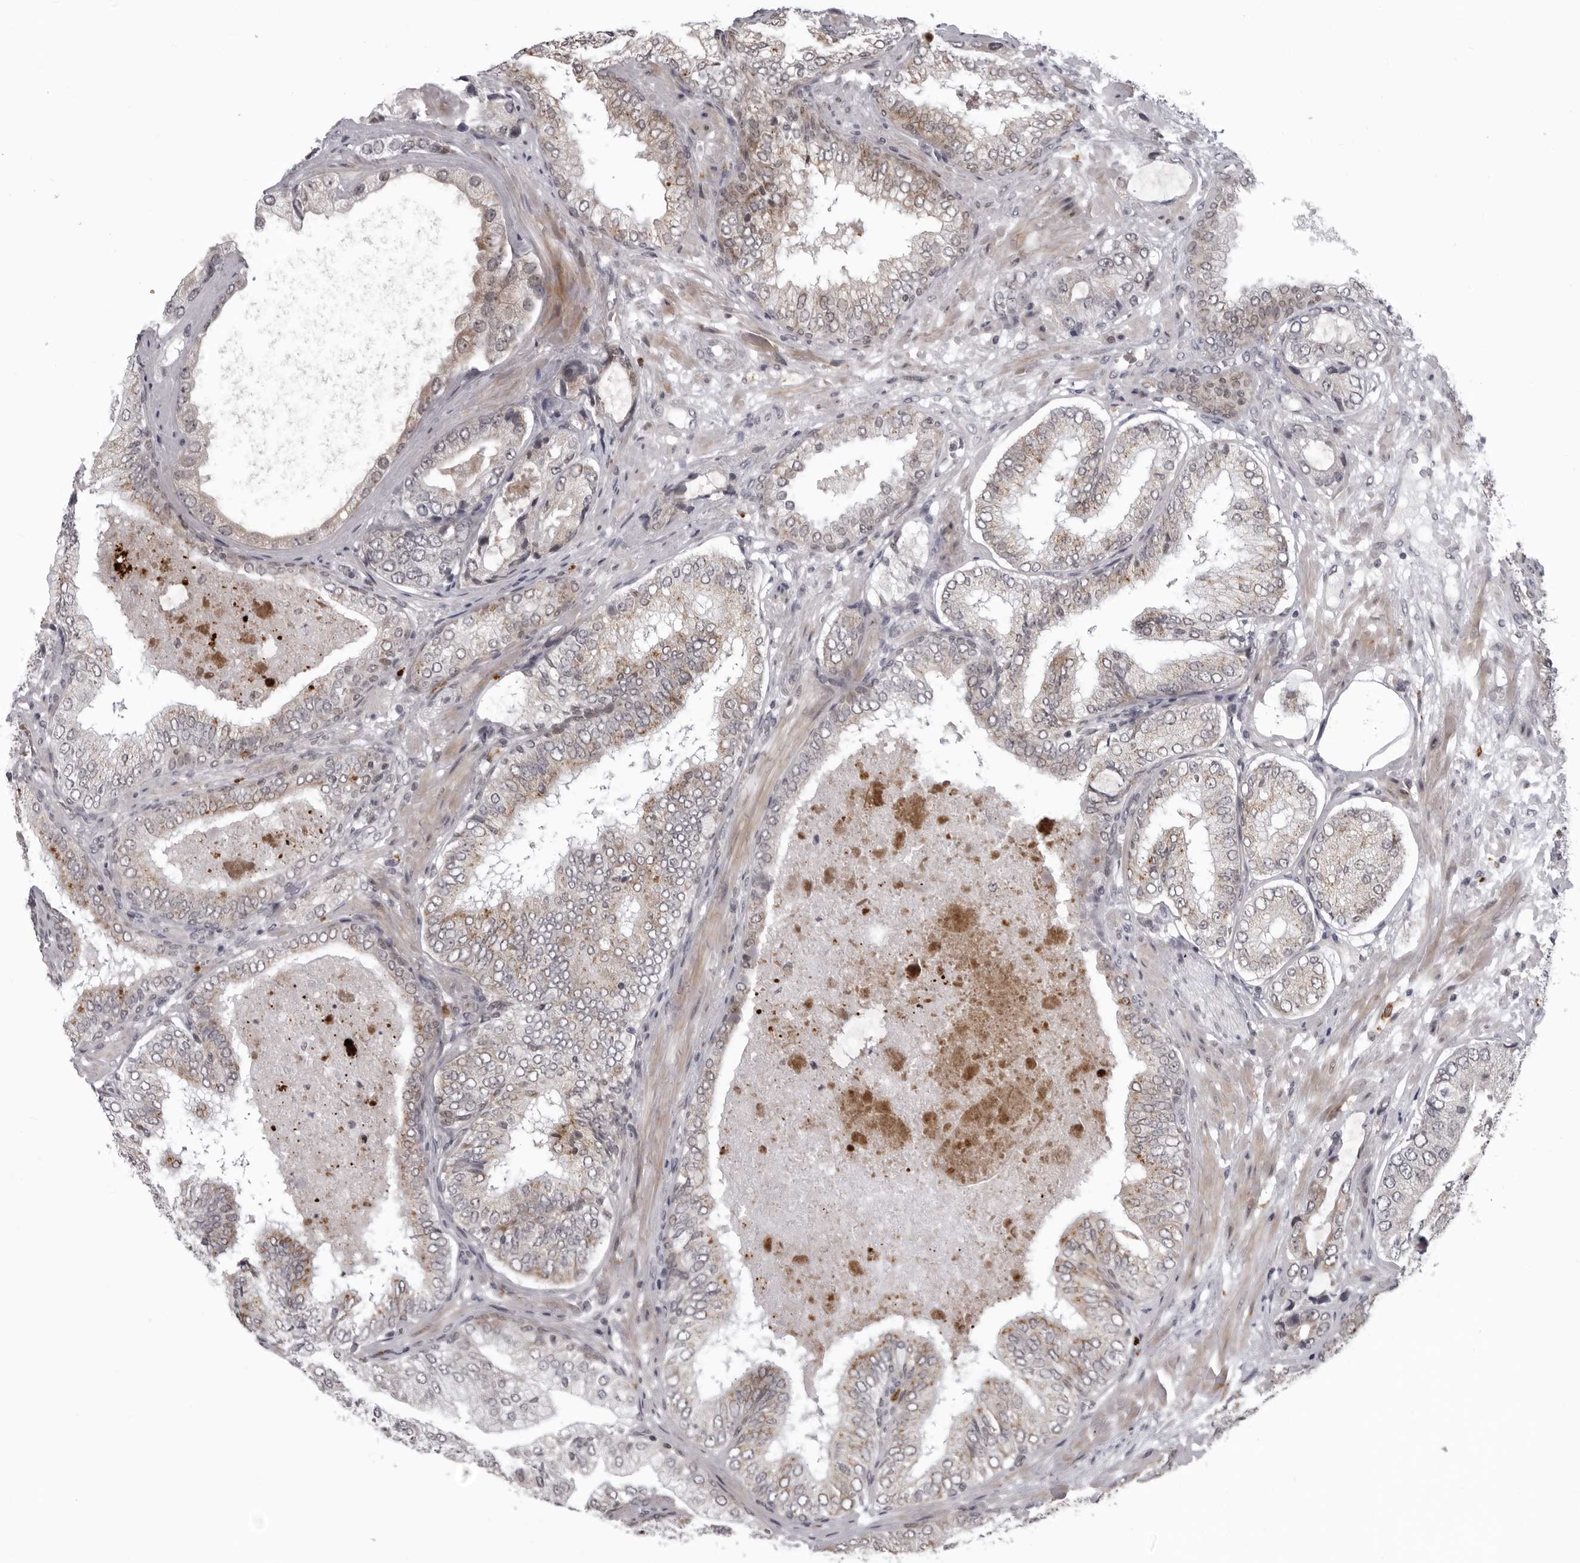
{"staining": {"intensity": "negative", "quantity": "none", "location": "none"}, "tissue": "prostate cancer", "cell_type": "Tumor cells", "image_type": "cancer", "snomed": [{"axis": "morphology", "description": "Normal tissue, NOS"}, {"axis": "morphology", "description": "Adenocarcinoma, High grade"}, {"axis": "topography", "description": "Prostate"}, {"axis": "topography", "description": "Peripheral nerve tissue"}], "caption": "High-grade adenocarcinoma (prostate) stained for a protein using immunohistochemistry reveals no expression tumor cells.", "gene": "THOP1", "patient": {"sex": "male", "age": 59}}